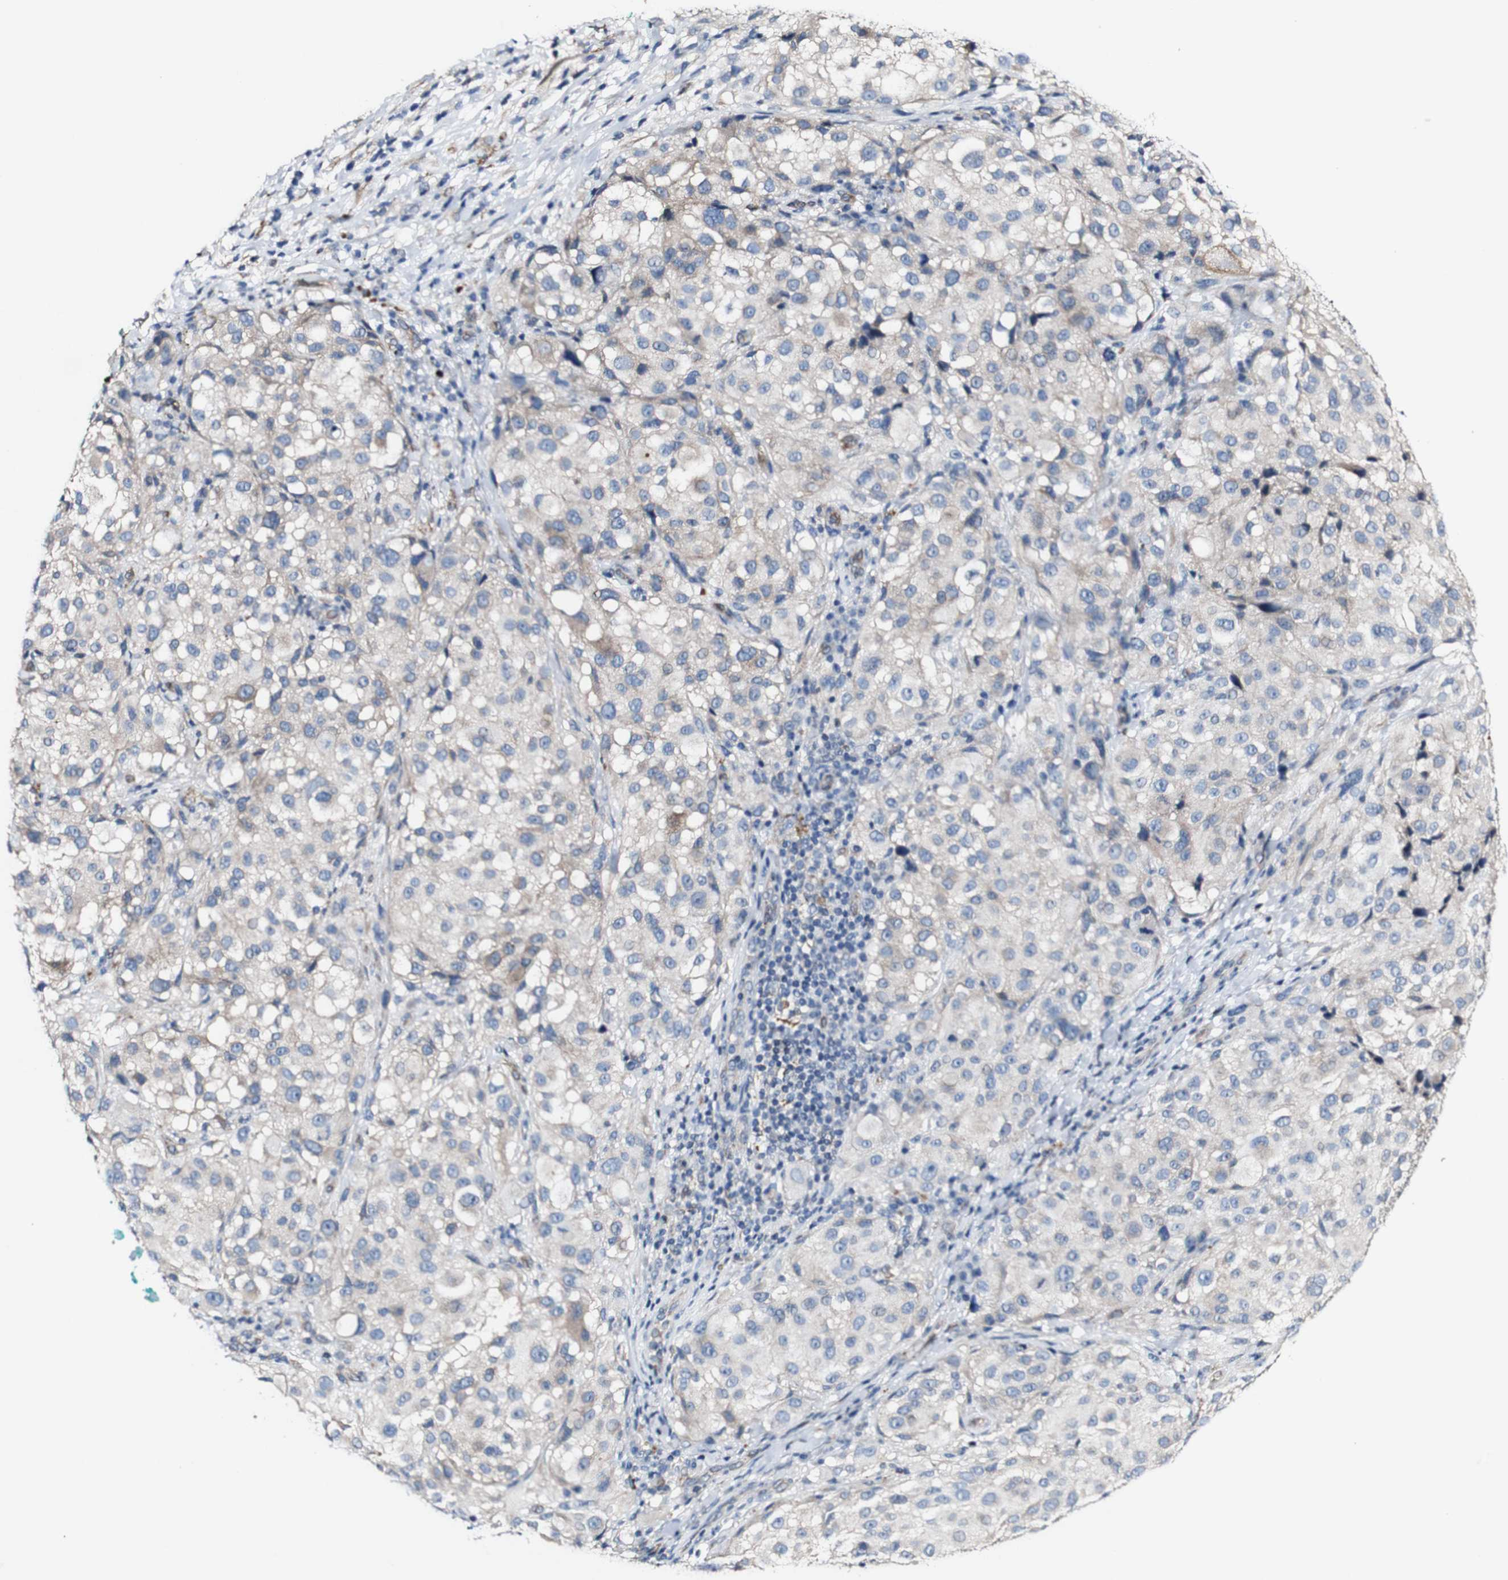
{"staining": {"intensity": "weak", "quantity": "<25%", "location": "cytoplasmic/membranous"}, "tissue": "melanoma", "cell_type": "Tumor cells", "image_type": "cancer", "snomed": [{"axis": "morphology", "description": "Necrosis, NOS"}, {"axis": "morphology", "description": "Malignant melanoma, NOS"}, {"axis": "topography", "description": "Skin"}], "caption": "High power microscopy image of an IHC micrograph of malignant melanoma, revealing no significant staining in tumor cells.", "gene": "GRAMD1A", "patient": {"sex": "female", "age": 87}}